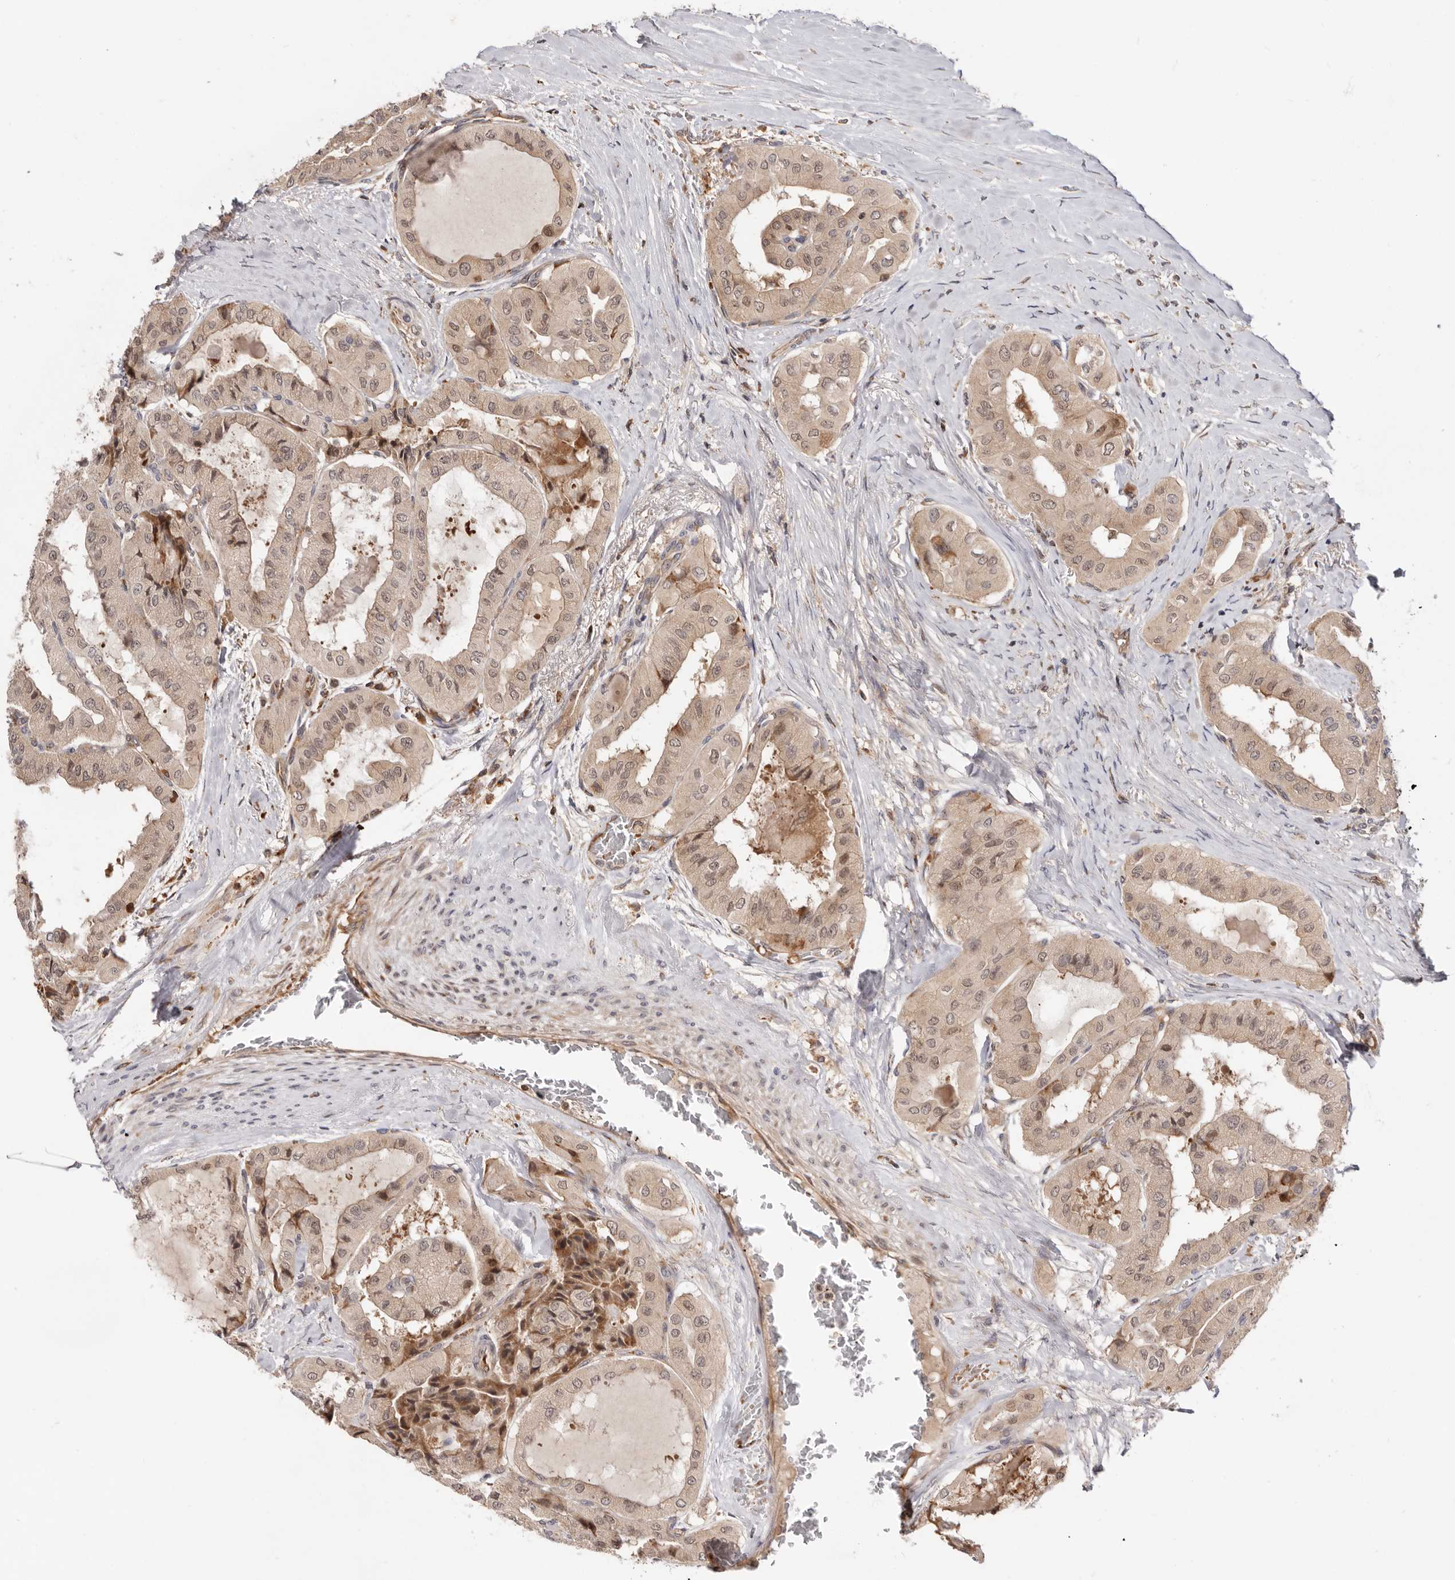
{"staining": {"intensity": "weak", "quantity": ">75%", "location": "cytoplasmic/membranous,nuclear"}, "tissue": "thyroid cancer", "cell_type": "Tumor cells", "image_type": "cancer", "snomed": [{"axis": "morphology", "description": "Papillary adenocarcinoma, NOS"}, {"axis": "topography", "description": "Thyroid gland"}], "caption": "Thyroid papillary adenocarcinoma stained with DAB immunohistochemistry displays low levels of weak cytoplasmic/membranous and nuclear staining in about >75% of tumor cells.", "gene": "RNF213", "patient": {"sex": "female", "age": 59}}